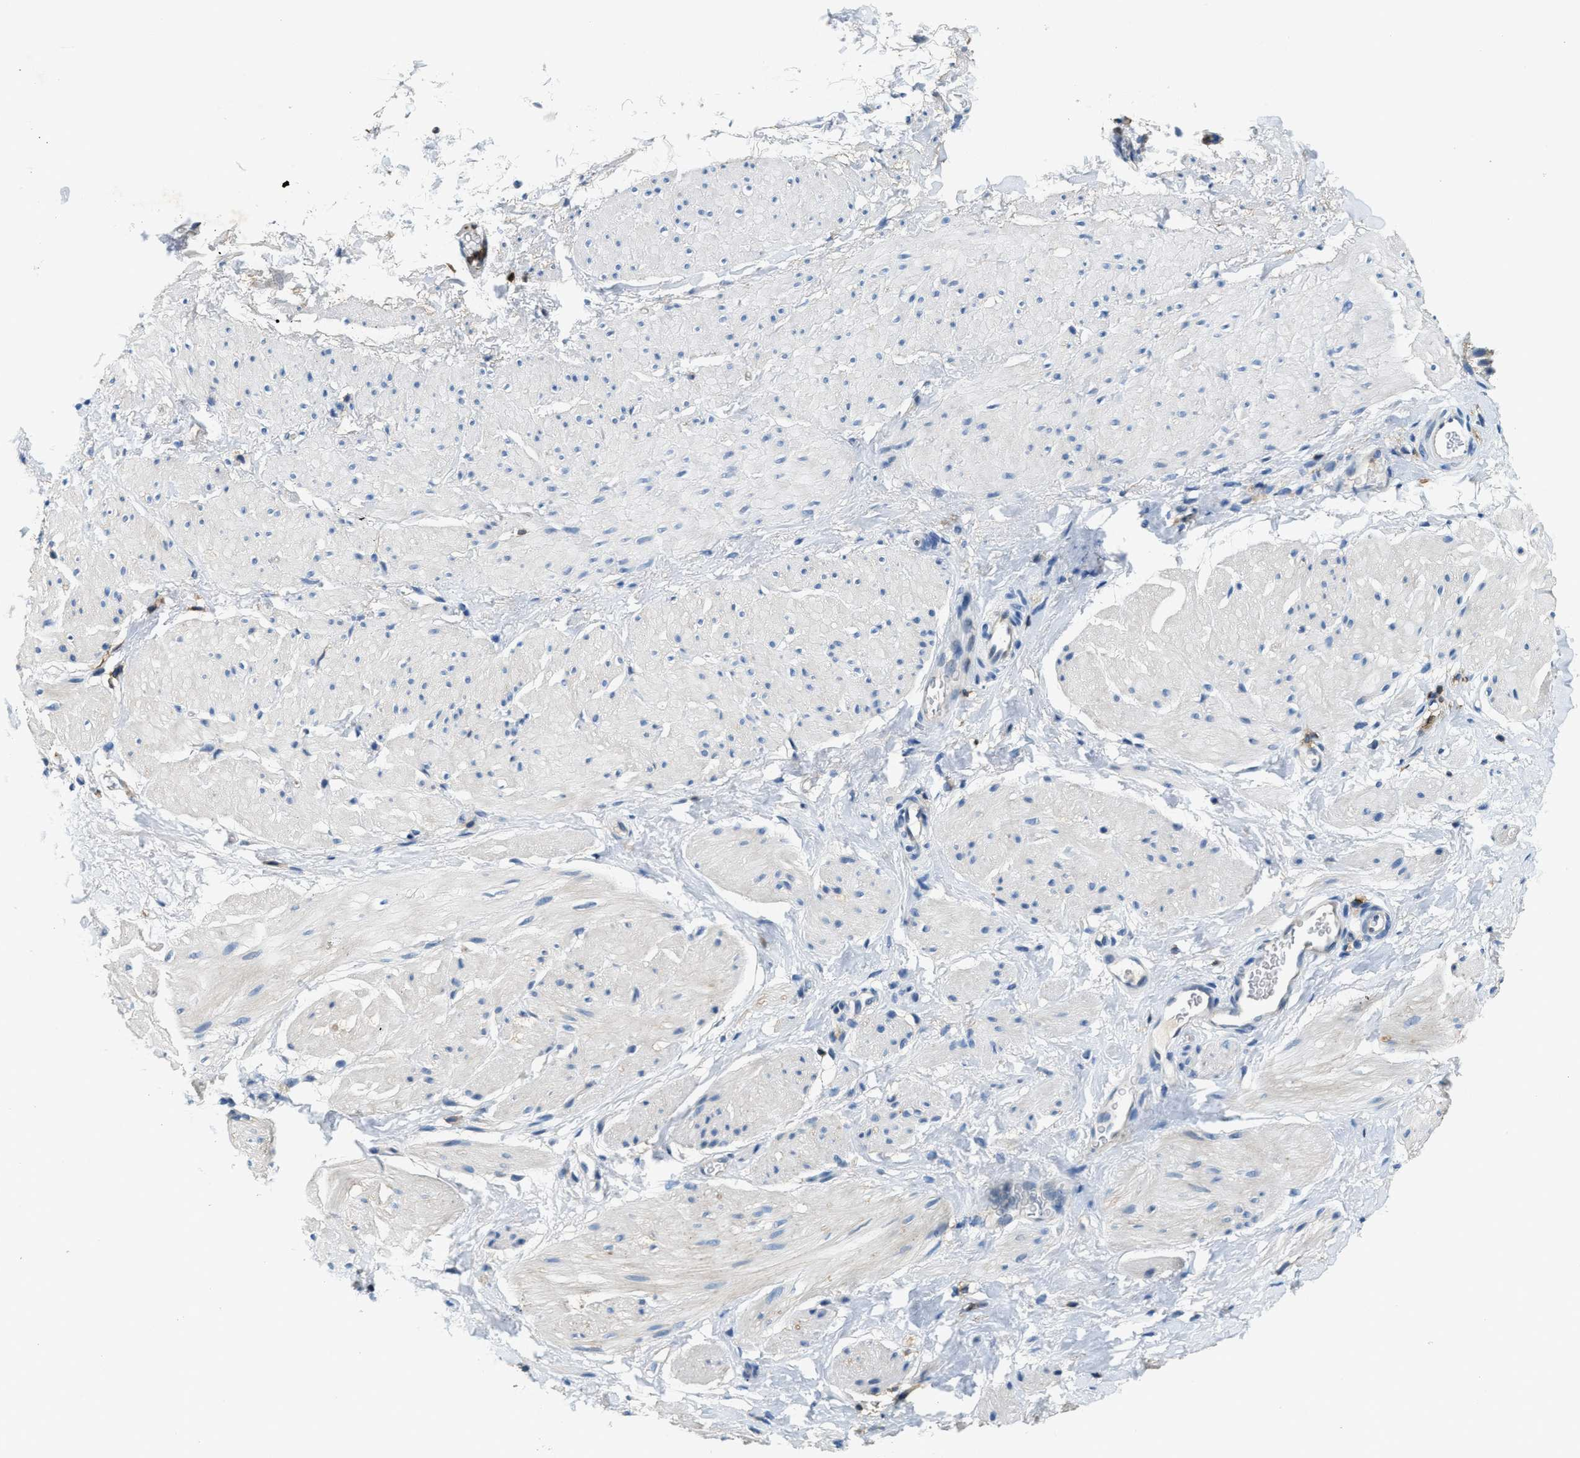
{"staining": {"intensity": "weak", "quantity": "<25%", "location": "cytoplasmic/membranous"}, "tissue": "smooth muscle", "cell_type": "Smooth muscle cells", "image_type": "normal", "snomed": [{"axis": "morphology", "description": "Normal tissue, NOS"}, {"axis": "topography", "description": "Smooth muscle"}], "caption": "Immunohistochemistry (IHC) micrograph of normal smooth muscle stained for a protein (brown), which reveals no staining in smooth muscle cells.", "gene": "MYO1G", "patient": {"sex": "male", "age": 16}}